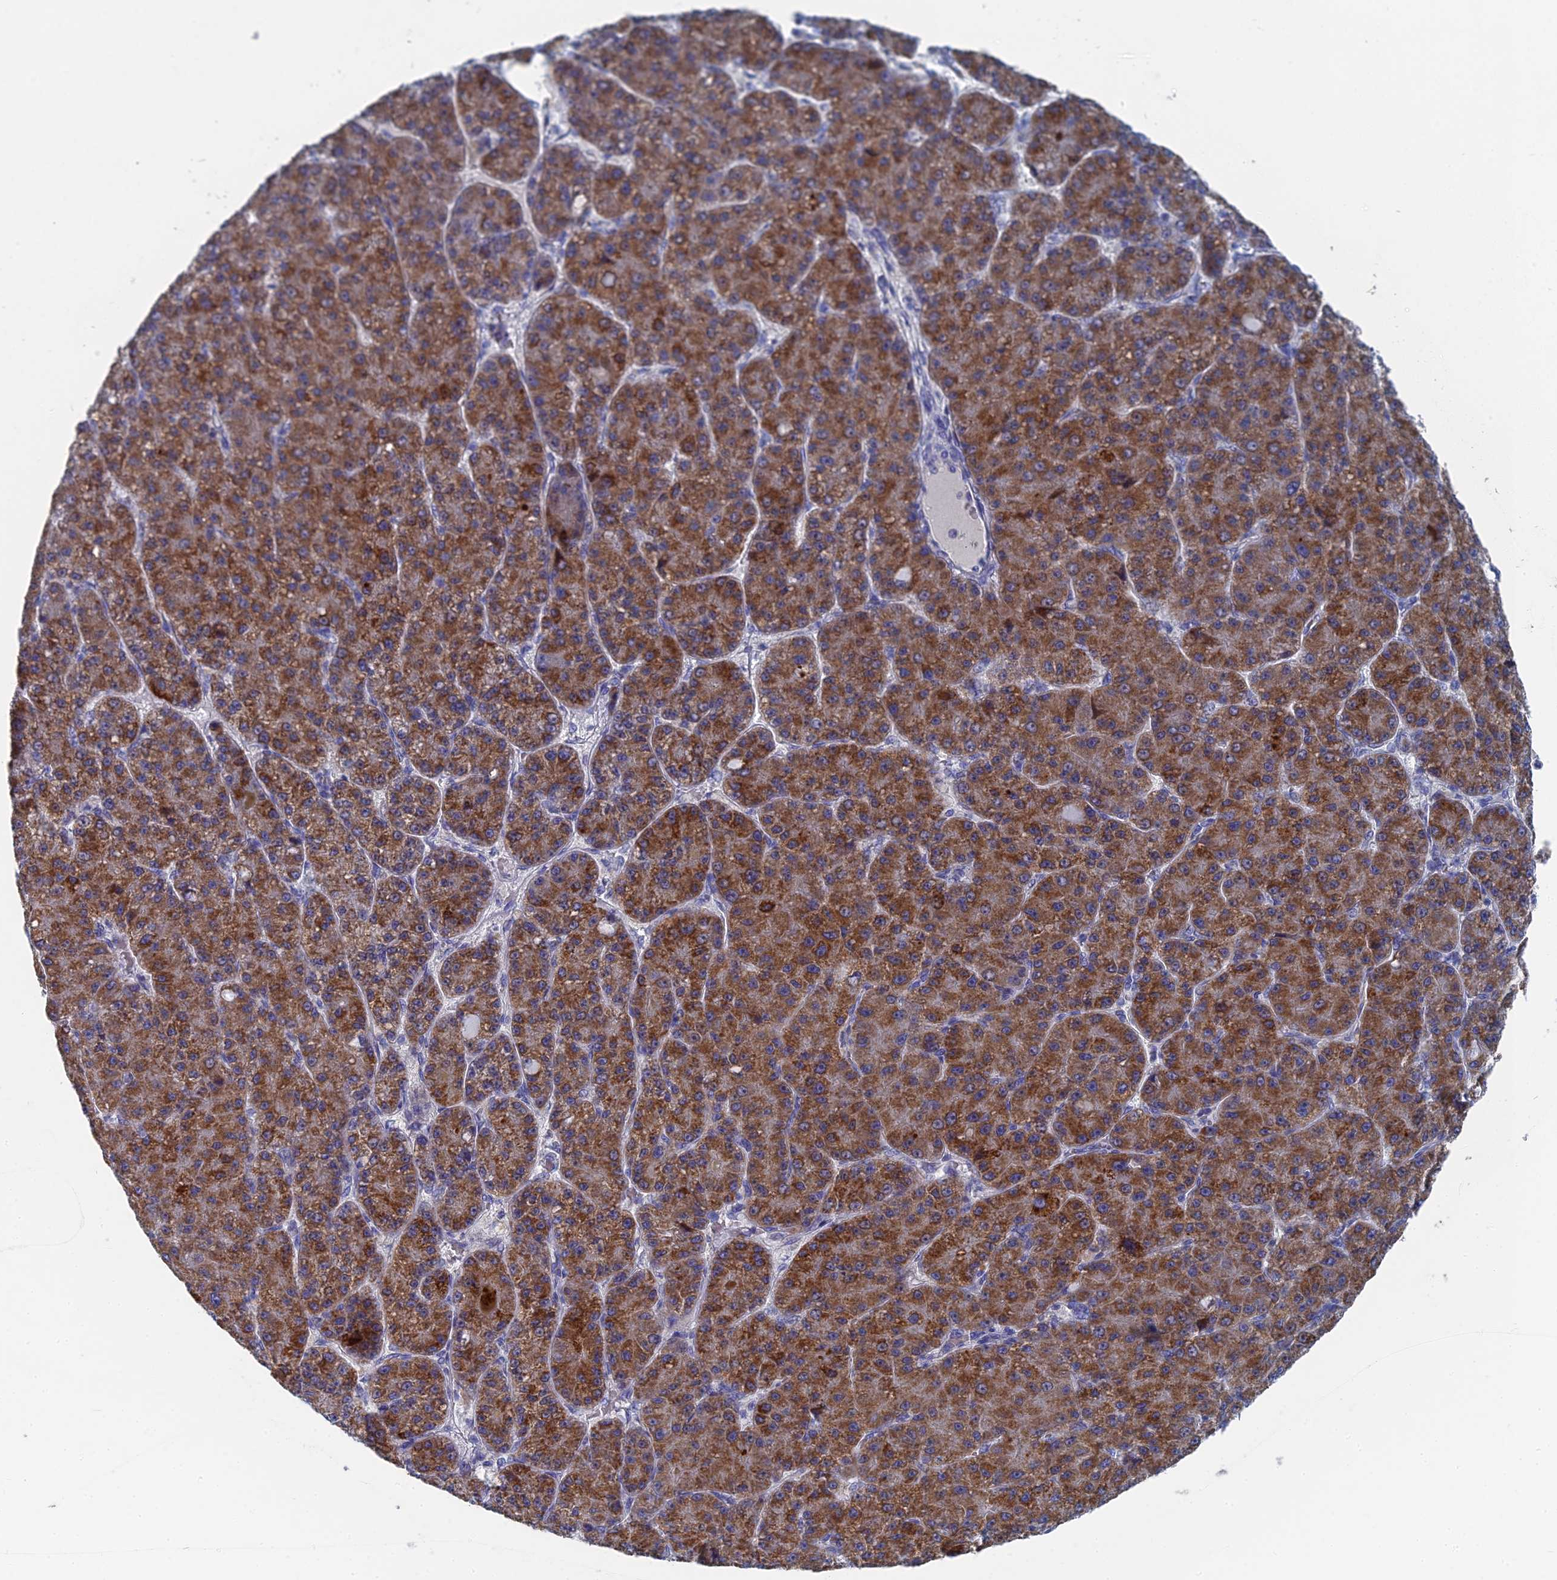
{"staining": {"intensity": "strong", "quantity": ">75%", "location": "cytoplasmic/membranous"}, "tissue": "liver cancer", "cell_type": "Tumor cells", "image_type": "cancer", "snomed": [{"axis": "morphology", "description": "Carcinoma, Hepatocellular, NOS"}, {"axis": "topography", "description": "Liver"}], "caption": "IHC micrograph of liver hepatocellular carcinoma stained for a protein (brown), which displays high levels of strong cytoplasmic/membranous expression in about >75% of tumor cells.", "gene": "HIGD1A", "patient": {"sex": "male", "age": 67}}